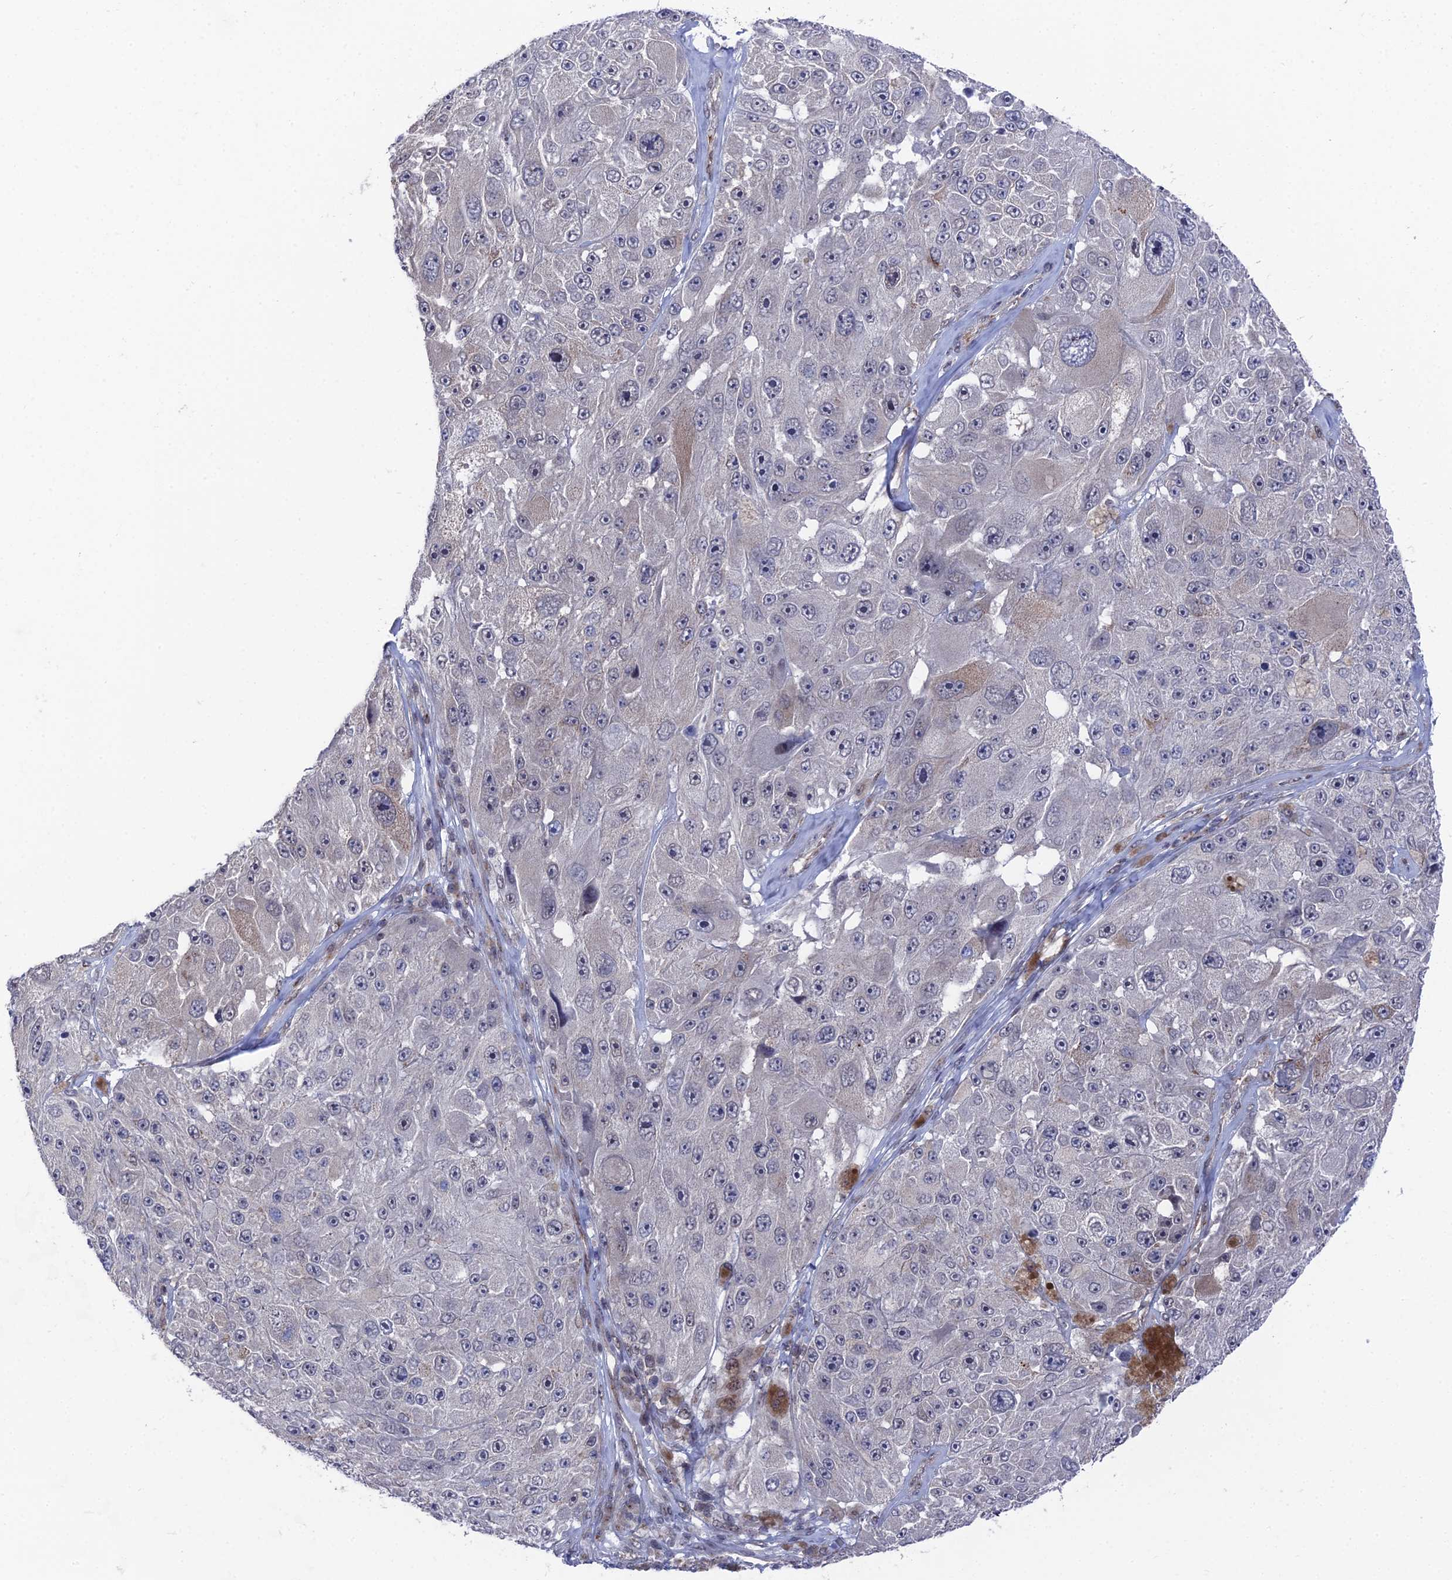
{"staining": {"intensity": "negative", "quantity": "none", "location": "none"}, "tissue": "melanoma", "cell_type": "Tumor cells", "image_type": "cancer", "snomed": [{"axis": "morphology", "description": "Malignant melanoma, Metastatic site"}, {"axis": "topography", "description": "Lymph node"}], "caption": "Tumor cells are negative for brown protein staining in melanoma.", "gene": "FHIP2A", "patient": {"sex": "male", "age": 62}}